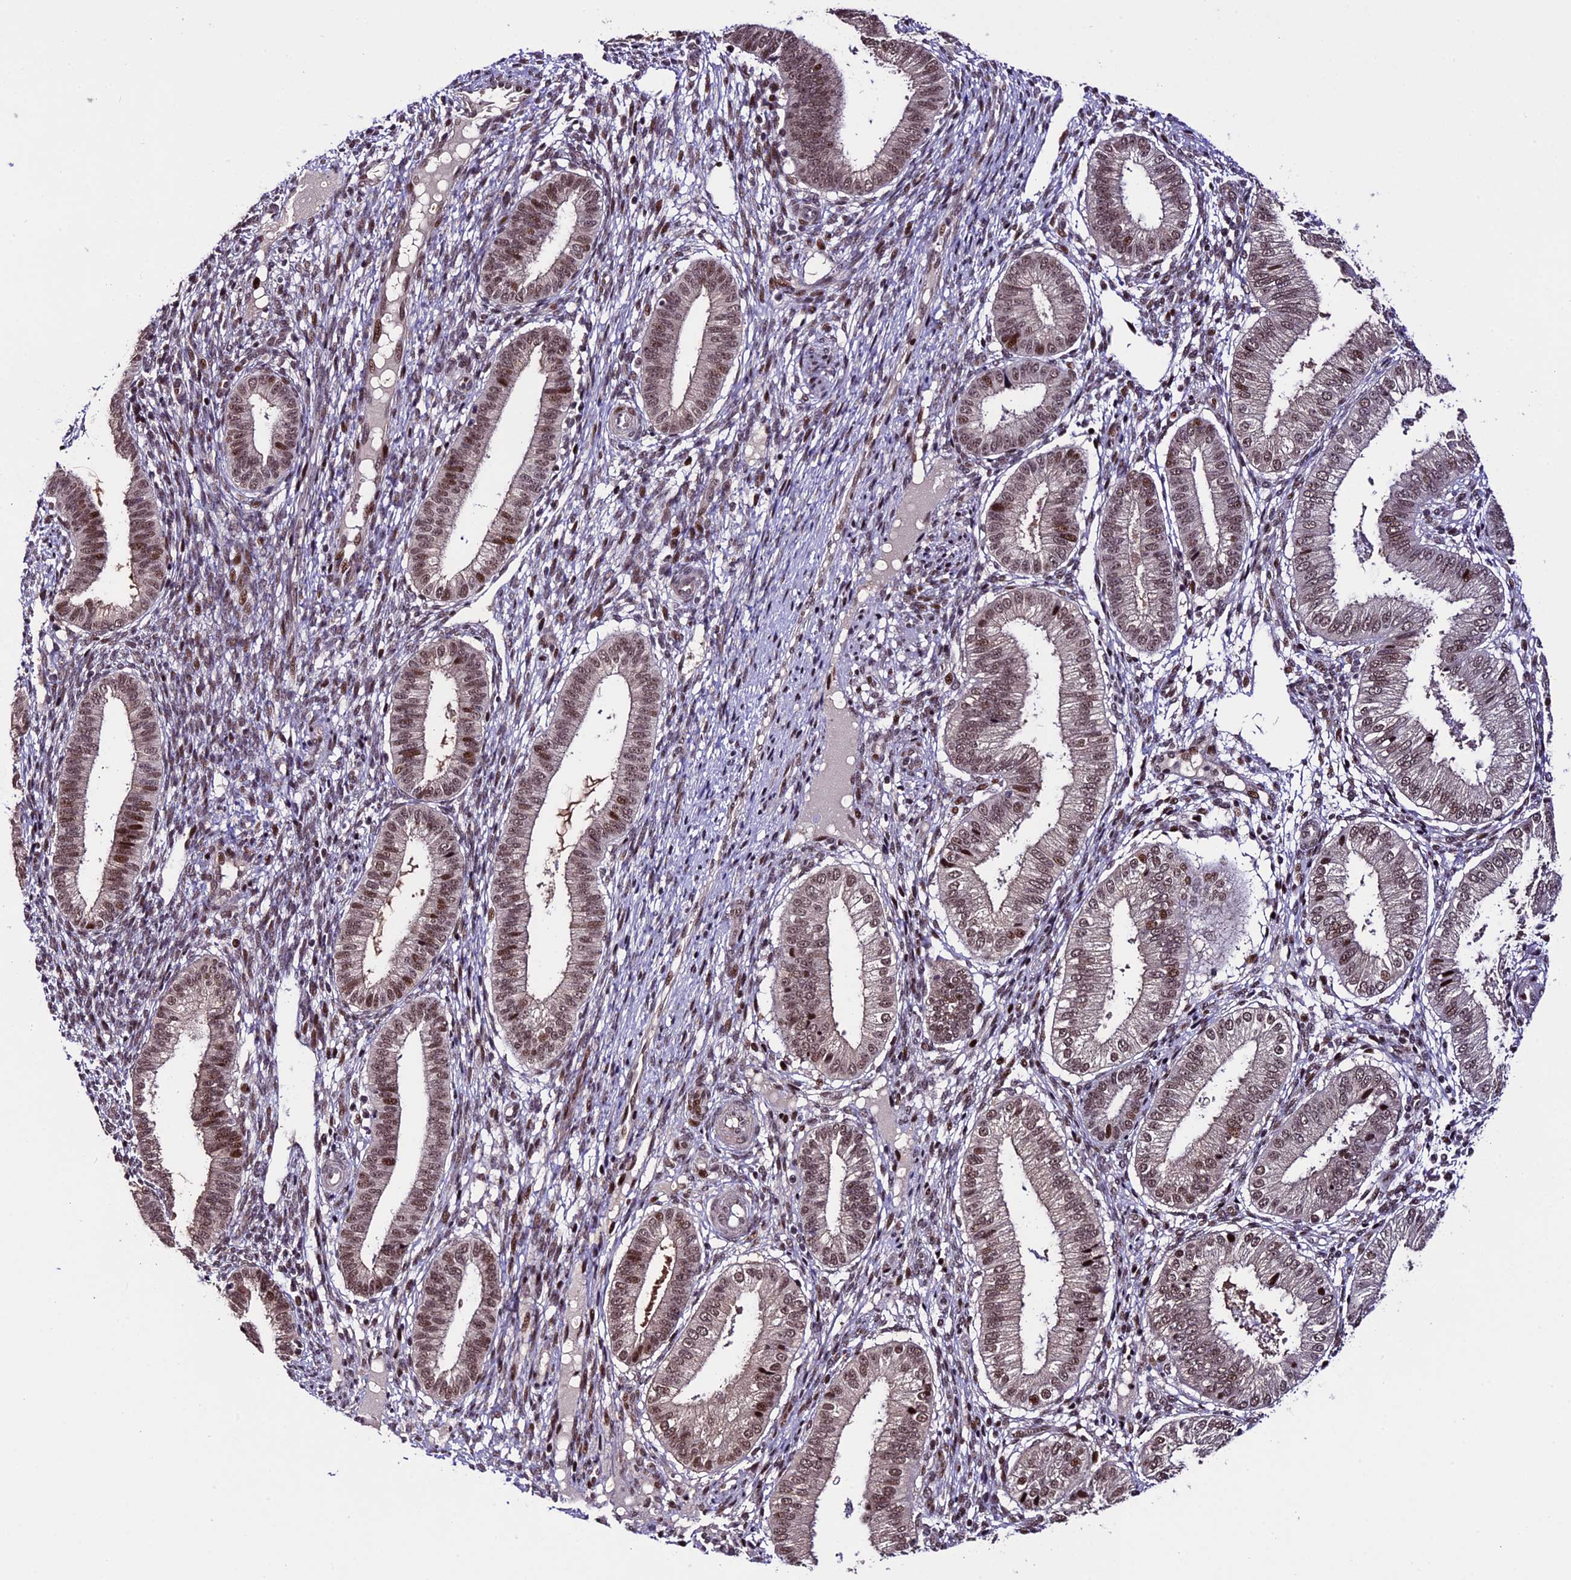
{"staining": {"intensity": "moderate", "quantity": "25%-75%", "location": "nuclear"}, "tissue": "endometrium", "cell_type": "Cells in endometrial stroma", "image_type": "normal", "snomed": [{"axis": "morphology", "description": "Normal tissue, NOS"}, {"axis": "topography", "description": "Endometrium"}], "caption": "Immunohistochemistry (IHC) photomicrograph of benign endometrium: endometrium stained using IHC shows medium levels of moderate protein expression localized specifically in the nuclear of cells in endometrial stroma, appearing as a nuclear brown color.", "gene": "TCP11L2", "patient": {"sex": "female", "age": 39}}